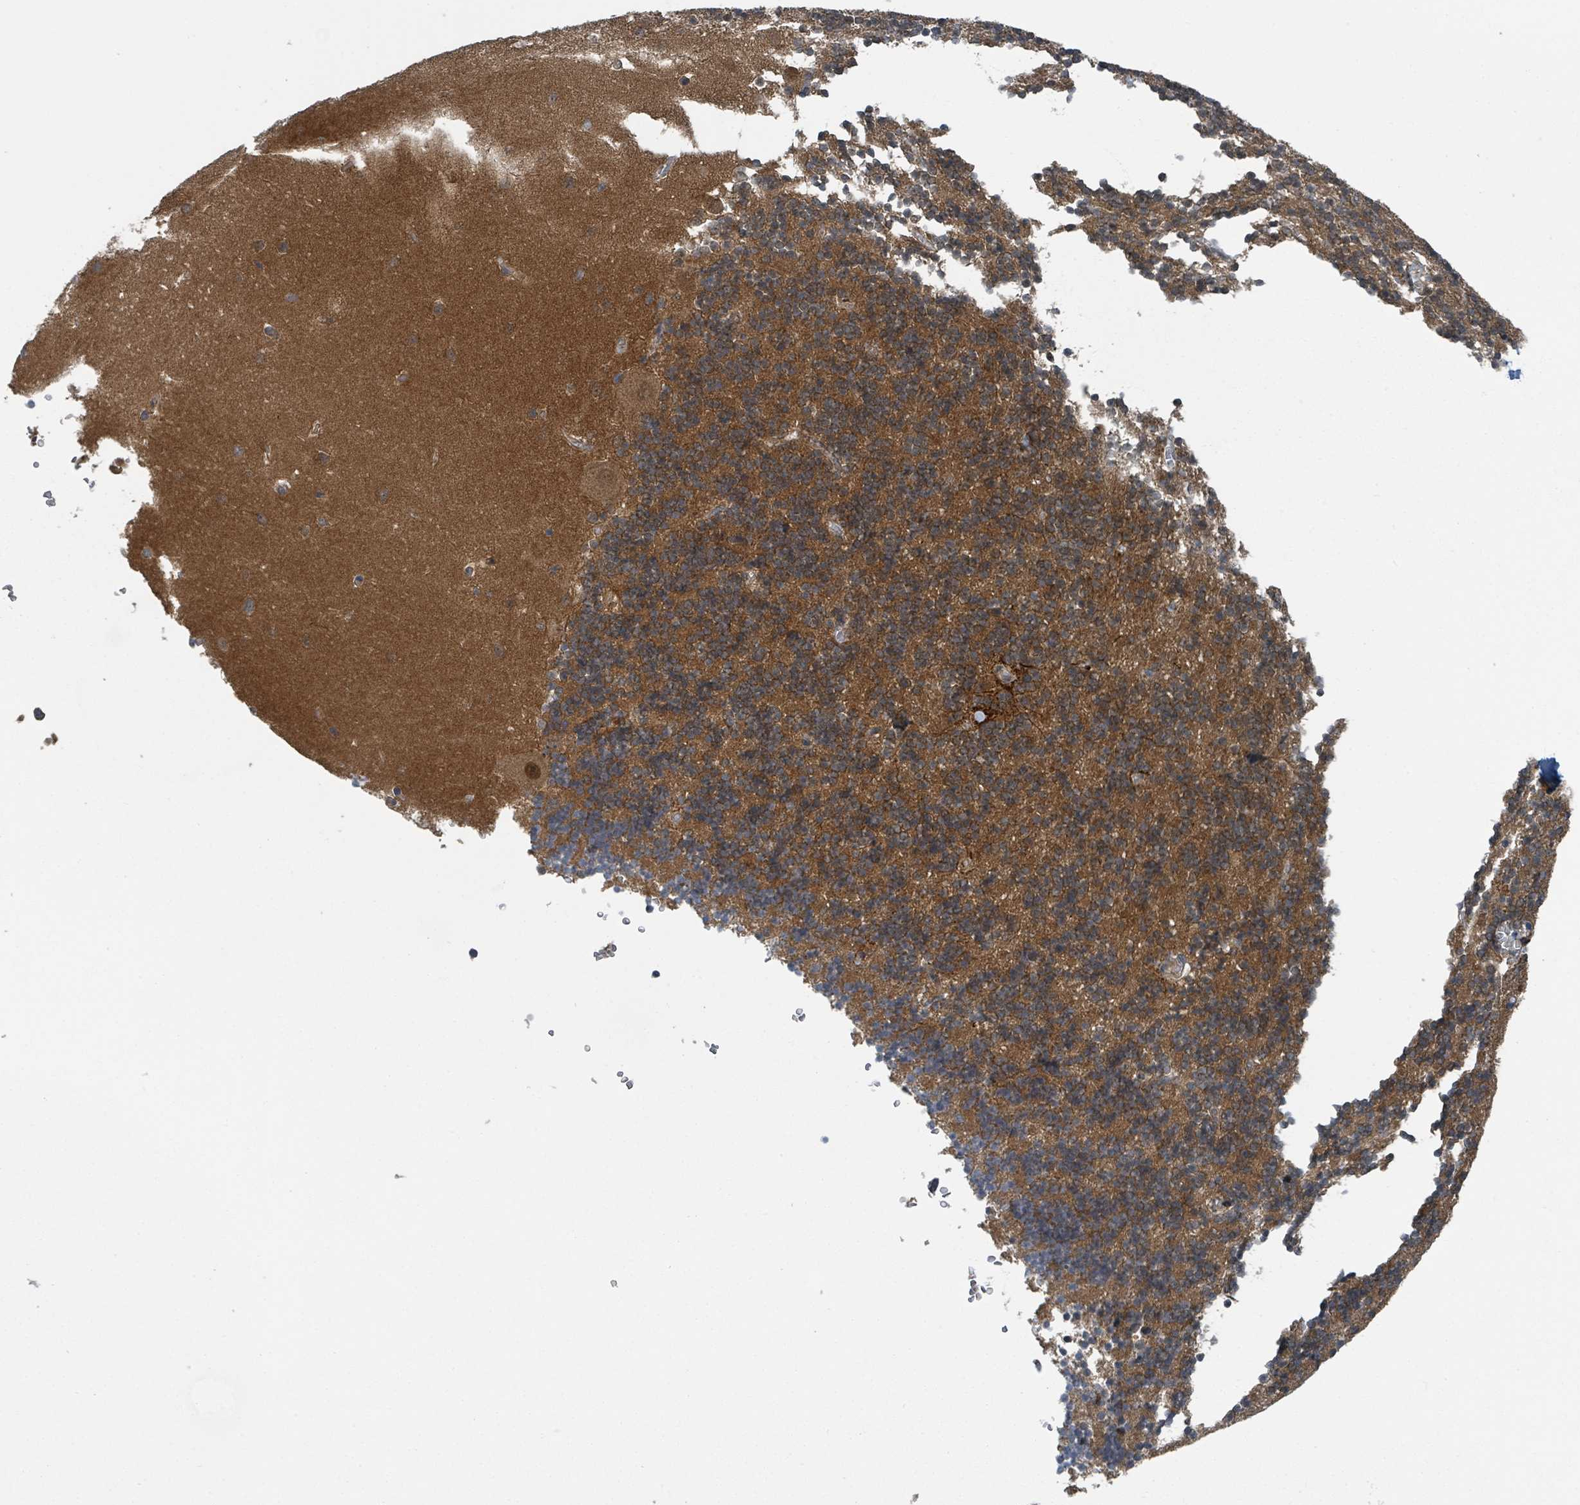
{"staining": {"intensity": "moderate", "quantity": ">75%", "location": "cytoplasmic/membranous"}, "tissue": "cerebellum", "cell_type": "Cells in granular layer", "image_type": "normal", "snomed": [{"axis": "morphology", "description": "Normal tissue, NOS"}, {"axis": "topography", "description": "Cerebellum"}], "caption": "A histopathology image of human cerebellum stained for a protein shows moderate cytoplasmic/membranous brown staining in cells in granular layer. The staining is performed using DAB (3,3'-diaminobenzidine) brown chromogen to label protein expression. The nuclei are counter-stained blue using hematoxylin.", "gene": "GOLGA7B", "patient": {"sex": "male", "age": 54}}